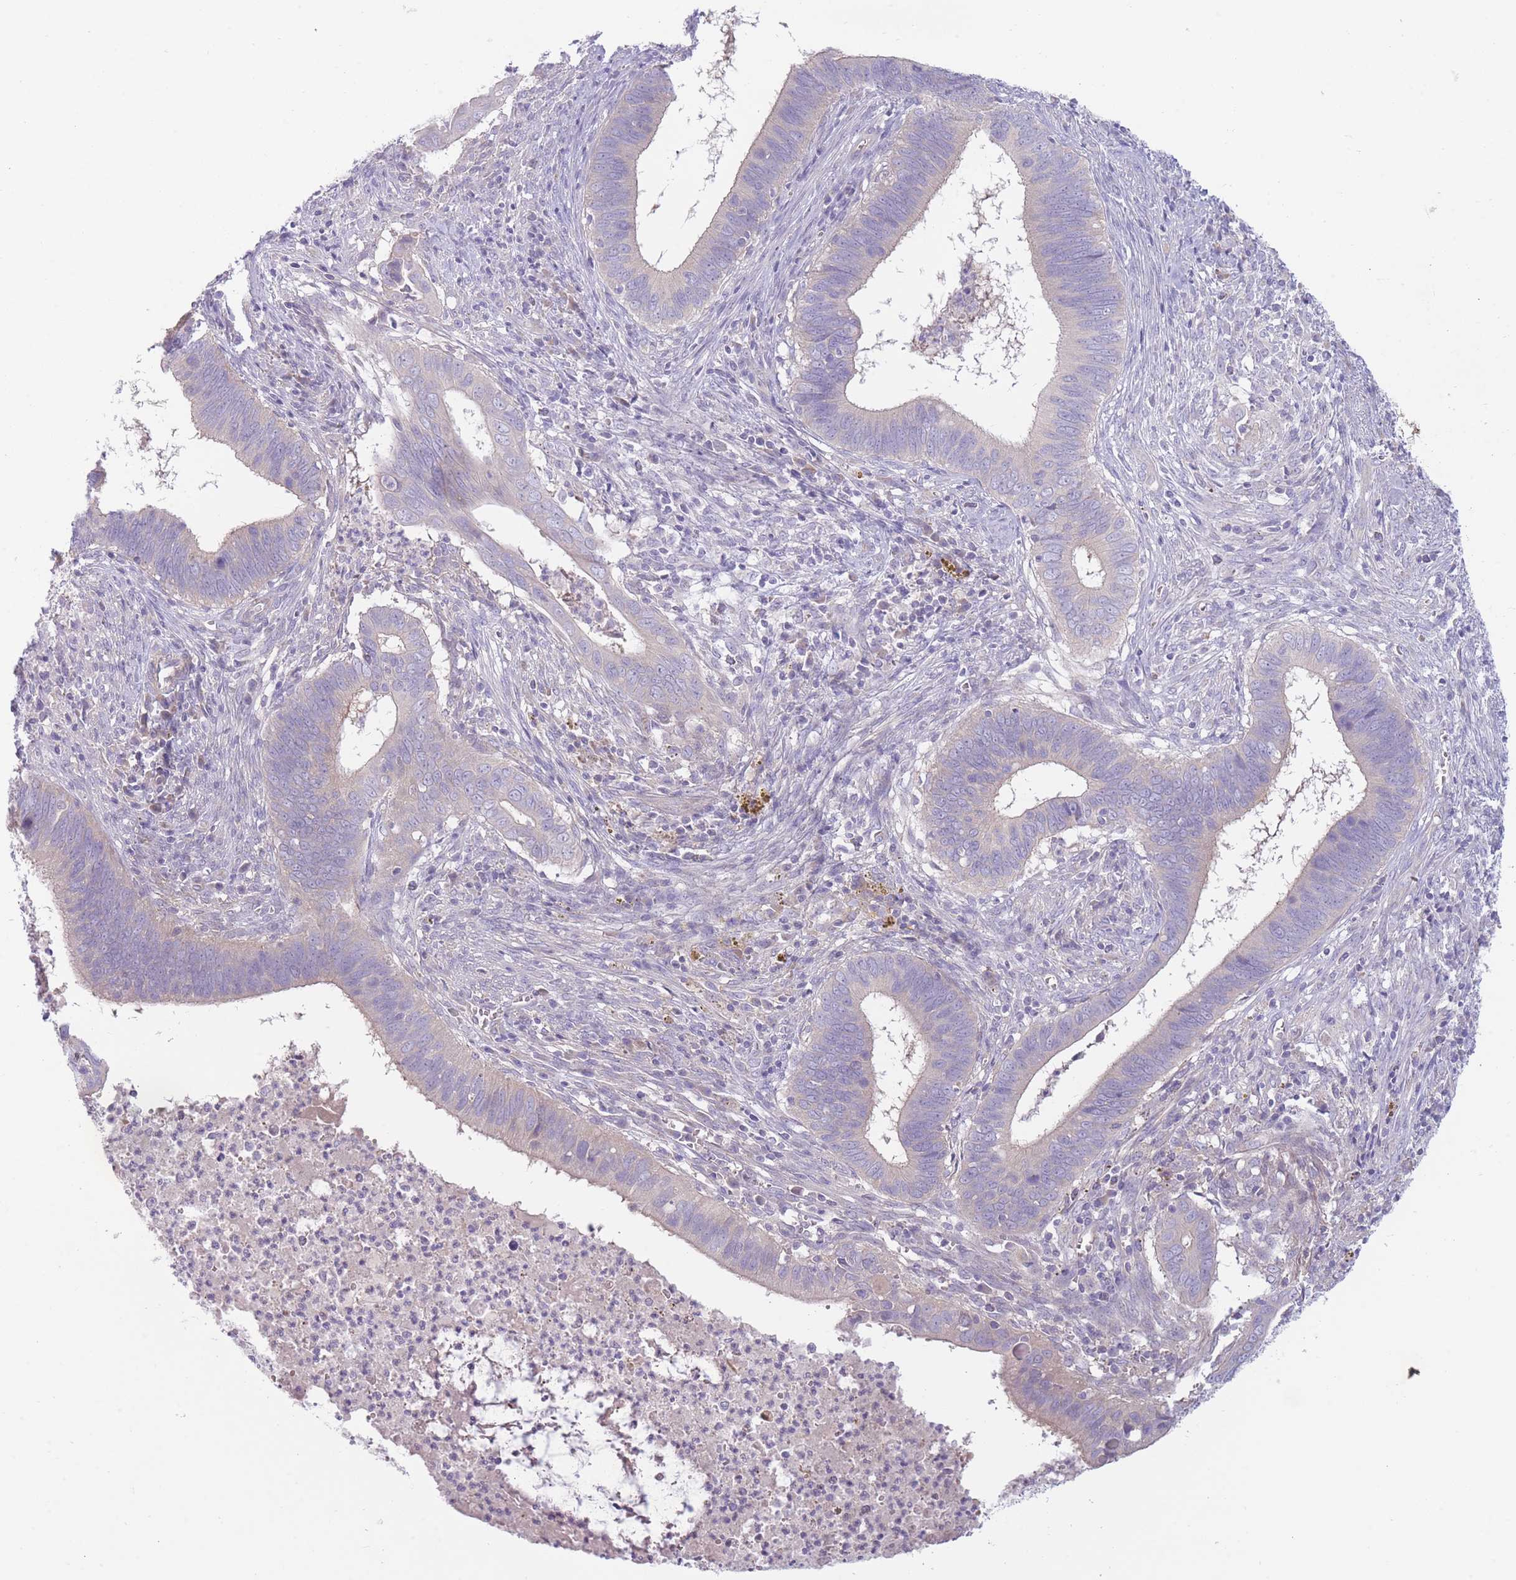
{"staining": {"intensity": "negative", "quantity": "none", "location": "none"}, "tissue": "cervical cancer", "cell_type": "Tumor cells", "image_type": "cancer", "snomed": [{"axis": "morphology", "description": "Adenocarcinoma, NOS"}, {"axis": "topography", "description": "Cervix"}], "caption": "Tumor cells show no significant protein expression in adenocarcinoma (cervical). (Immunohistochemistry (ihc), brightfield microscopy, high magnification).", "gene": "PNPLA5", "patient": {"sex": "female", "age": 42}}